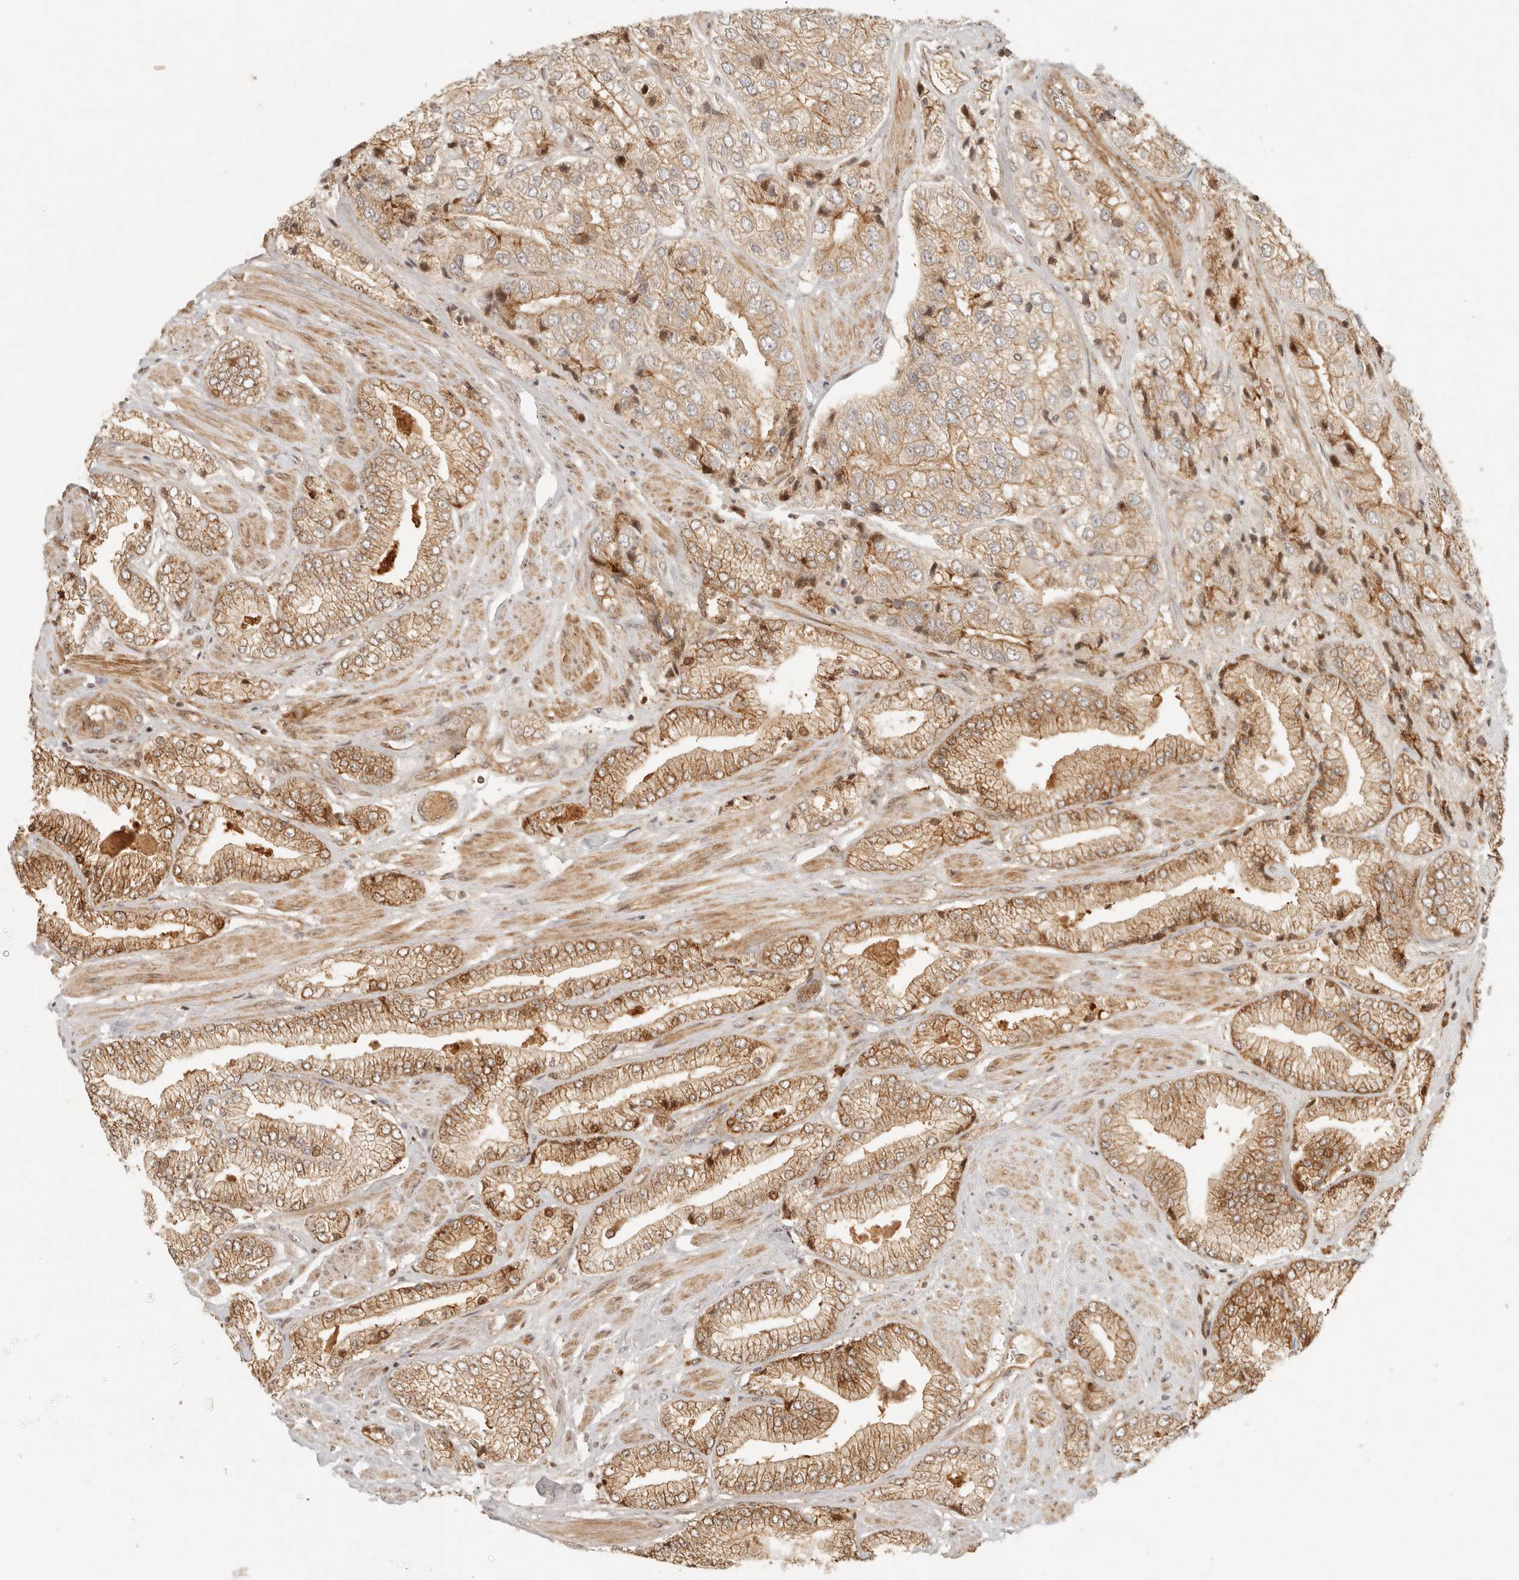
{"staining": {"intensity": "moderate", "quantity": ">75%", "location": "cytoplasmic/membranous"}, "tissue": "prostate cancer", "cell_type": "Tumor cells", "image_type": "cancer", "snomed": [{"axis": "morphology", "description": "Adenocarcinoma, High grade"}, {"axis": "topography", "description": "Prostate"}], "caption": "Protein staining by immunohistochemistry displays moderate cytoplasmic/membranous positivity in about >75% of tumor cells in prostate cancer.", "gene": "KLHL38", "patient": {"sex": "male", "age": 50}}